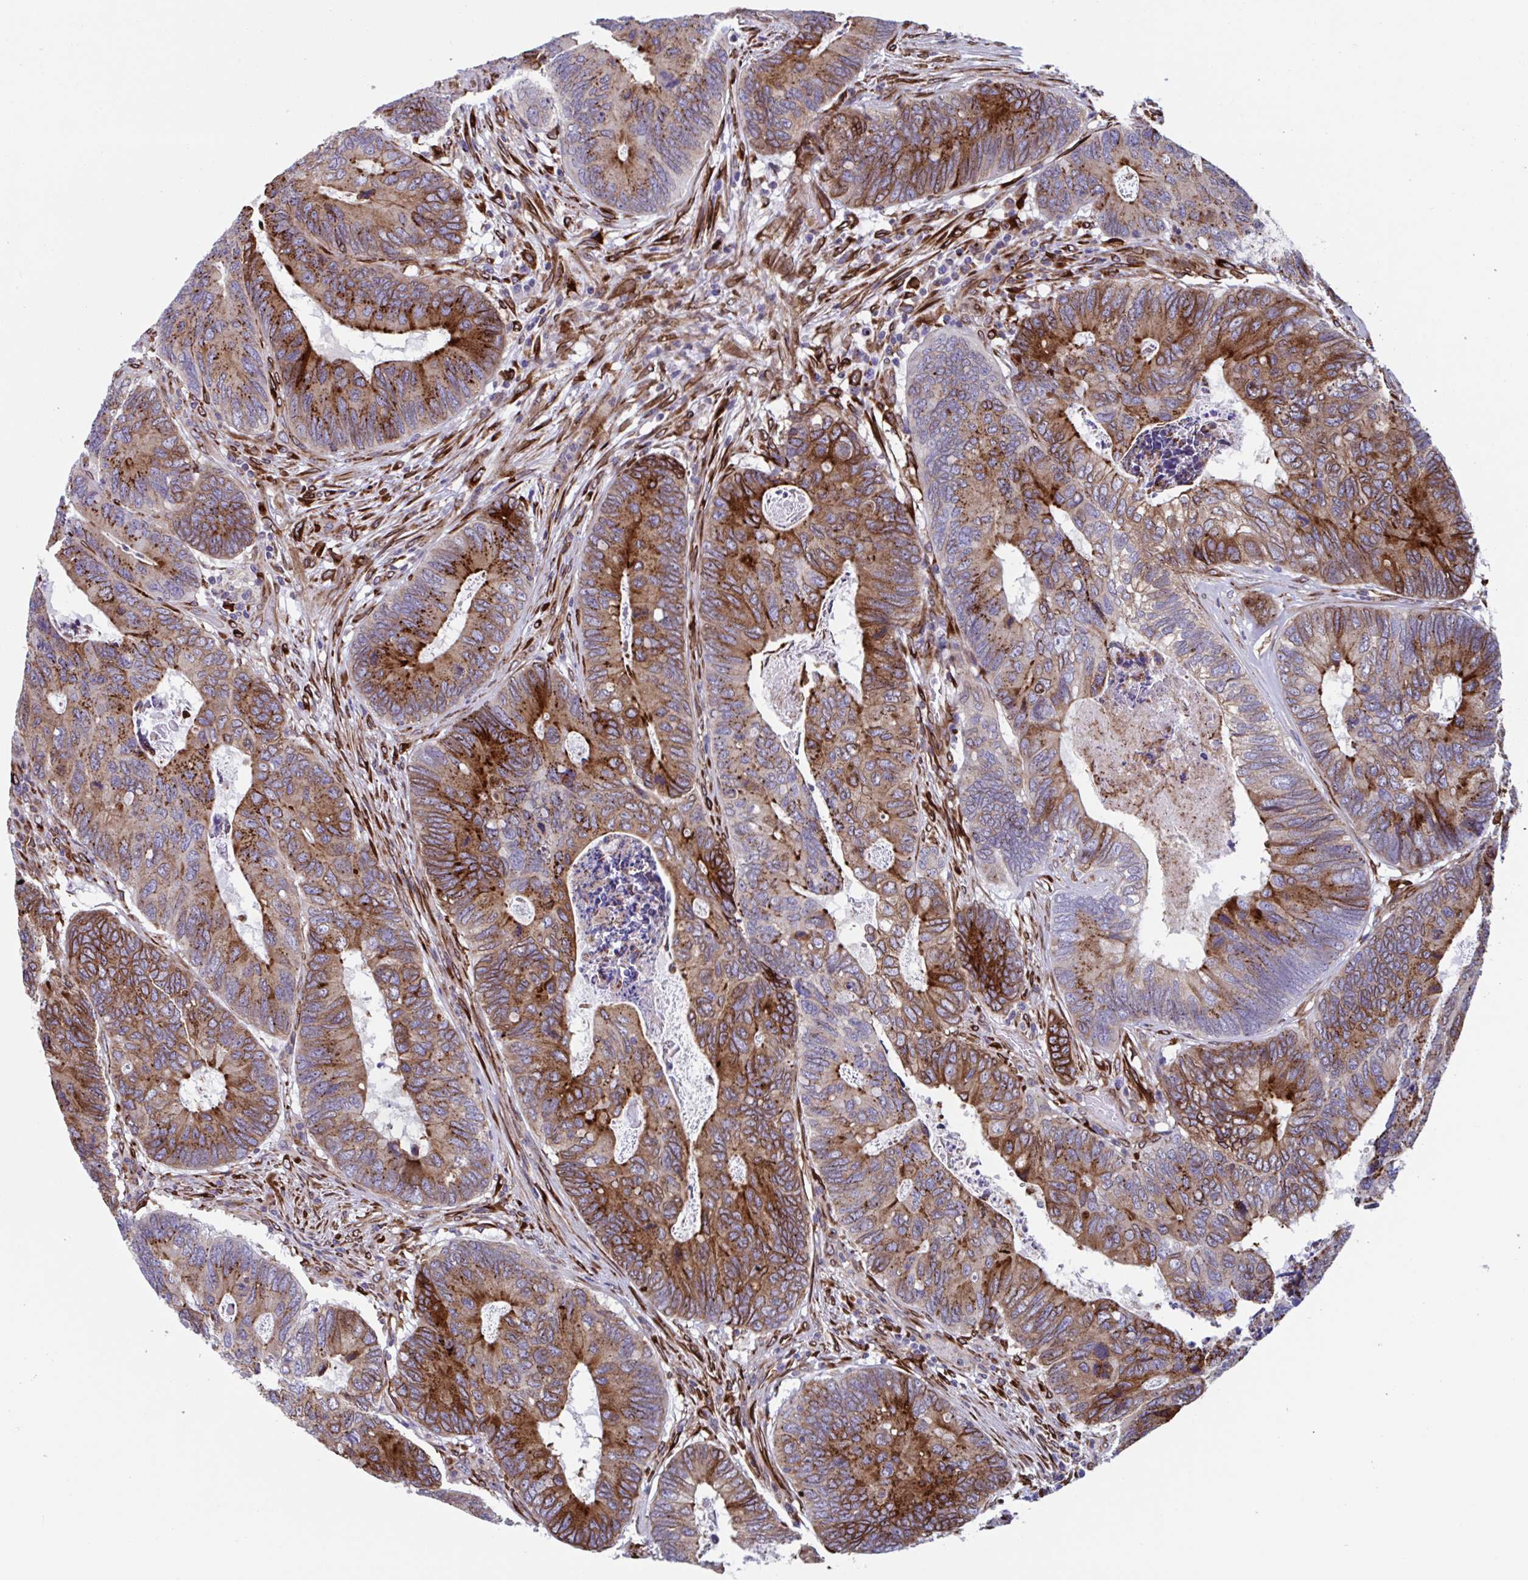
{"staining": {"intensity": "moderate", "quantity": ">75%", "location": "cytoplasmic/membranous"}, "tissue": "colorectal cancer", "cell_type": "Tumor cells", "image_type": "cancer", "snomed": [{"axis": "morphology", "description": "Adenocarcinoma, NOS"}, {"axis": "topography", "description": "Colon"}], "caption": "This is a histology image of immunohistochemistry staining of colorectal adenocarcinoma, which shows moderate staining in the cytoplasmic/membranous of tumor cells.", "gene": "RFK", "patient": {"sex": "female", "age": 67}}